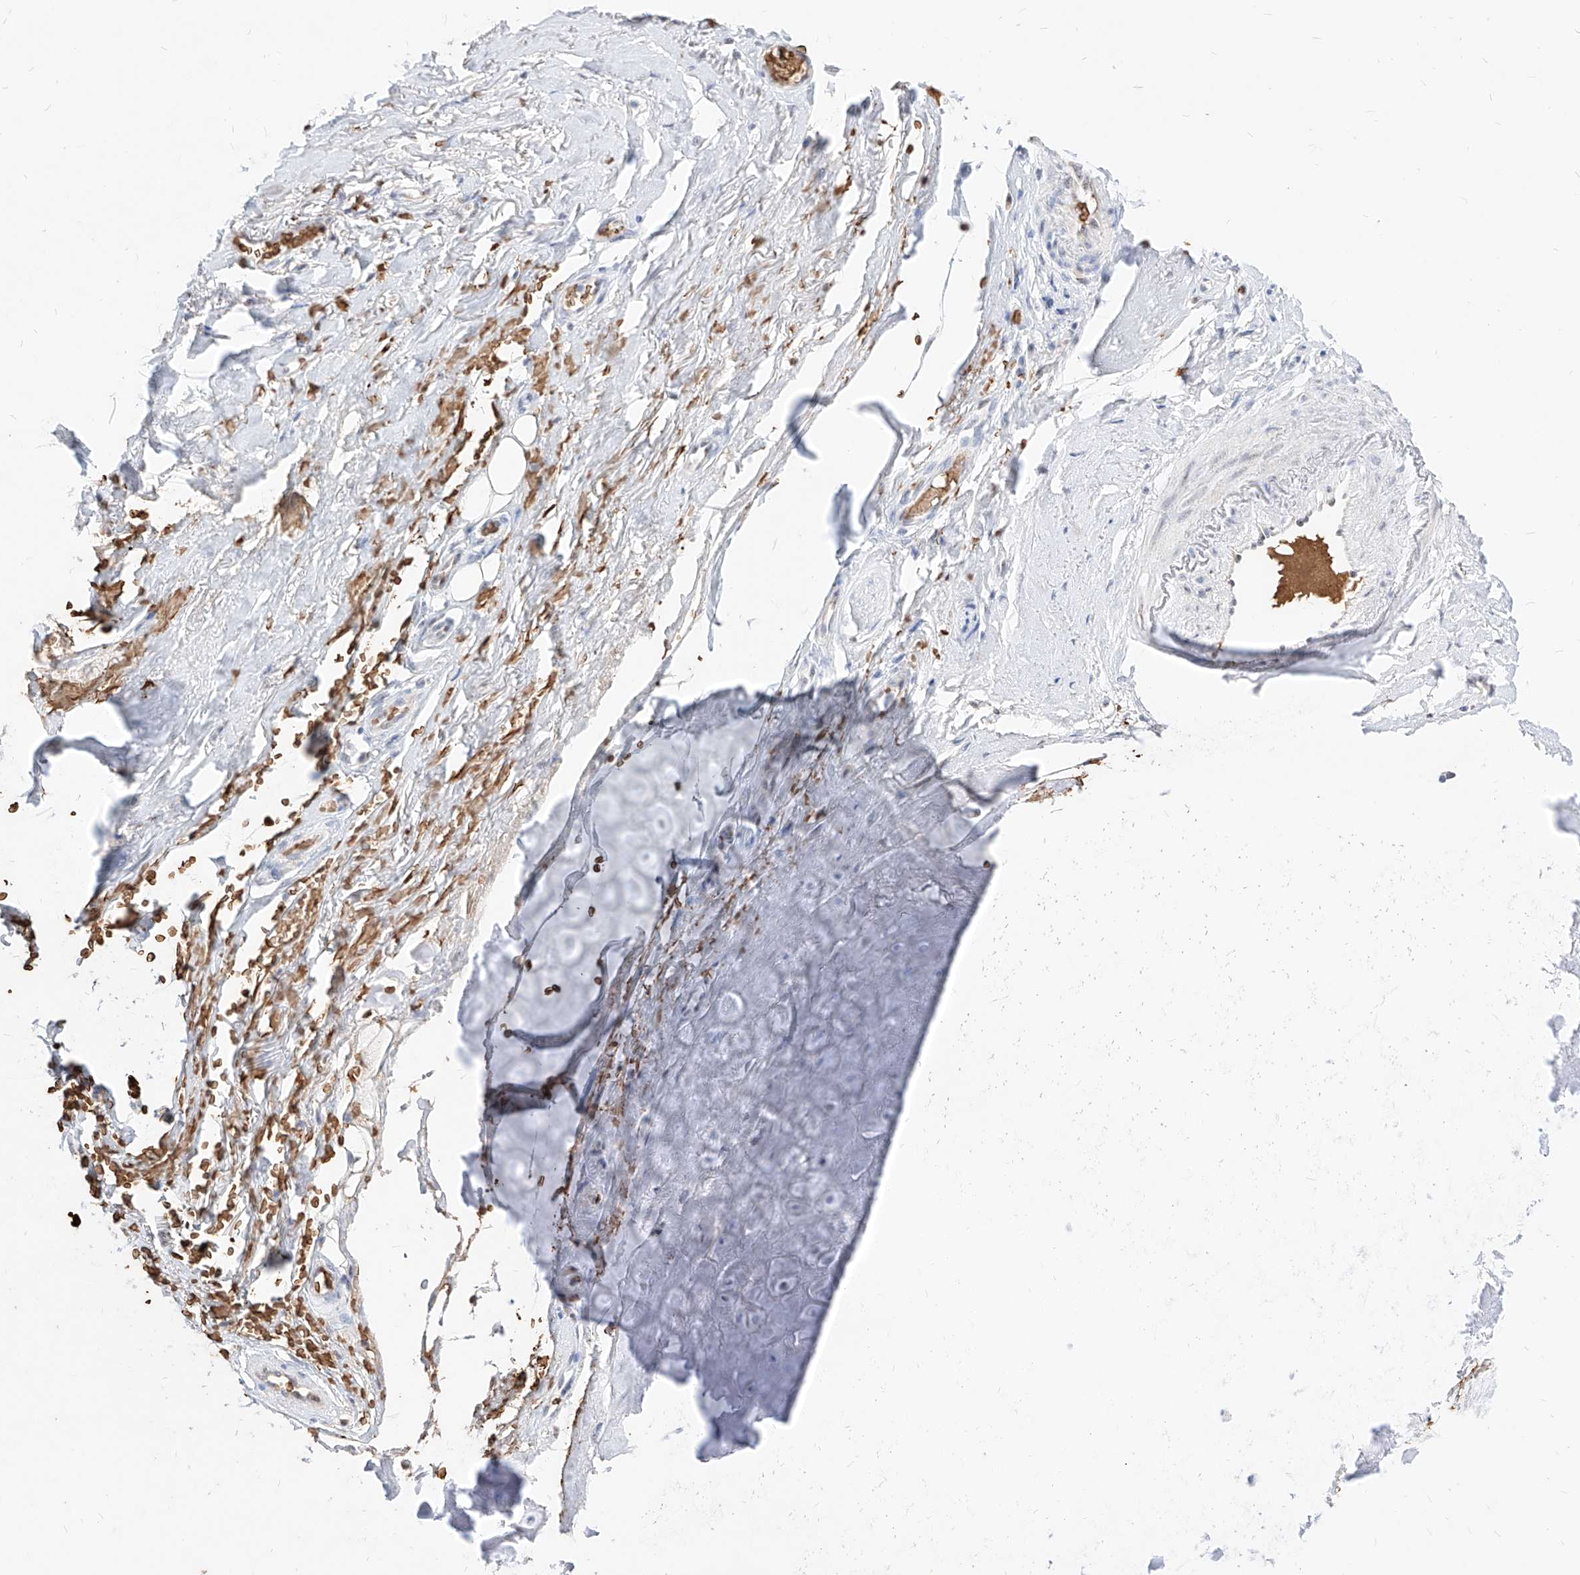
{"staining": {"intensity": "moderate", "quantity": ">75%", "location": "nuclear"}, "tissue": "adipose tissue", "cell_type": "Adipocytes", "image_type": "normal", "snomed": [{"axis": "morphology", "description": "Normal tissue, NOS"}, {"axis": "morphology", "description": "Basal cell carcinoma"}, {"axis": "topography", "description": "Skin"}], "caption": "The photomicrograph reveals immunohistochemical staining of benign adipose tissue. There is moderate nuclear expression is seen in approximately >75% of adipocytes. Nuclei are stained in blue.", "gene": "ZFP42", "patient": {"sex": "female", "age": 89}}